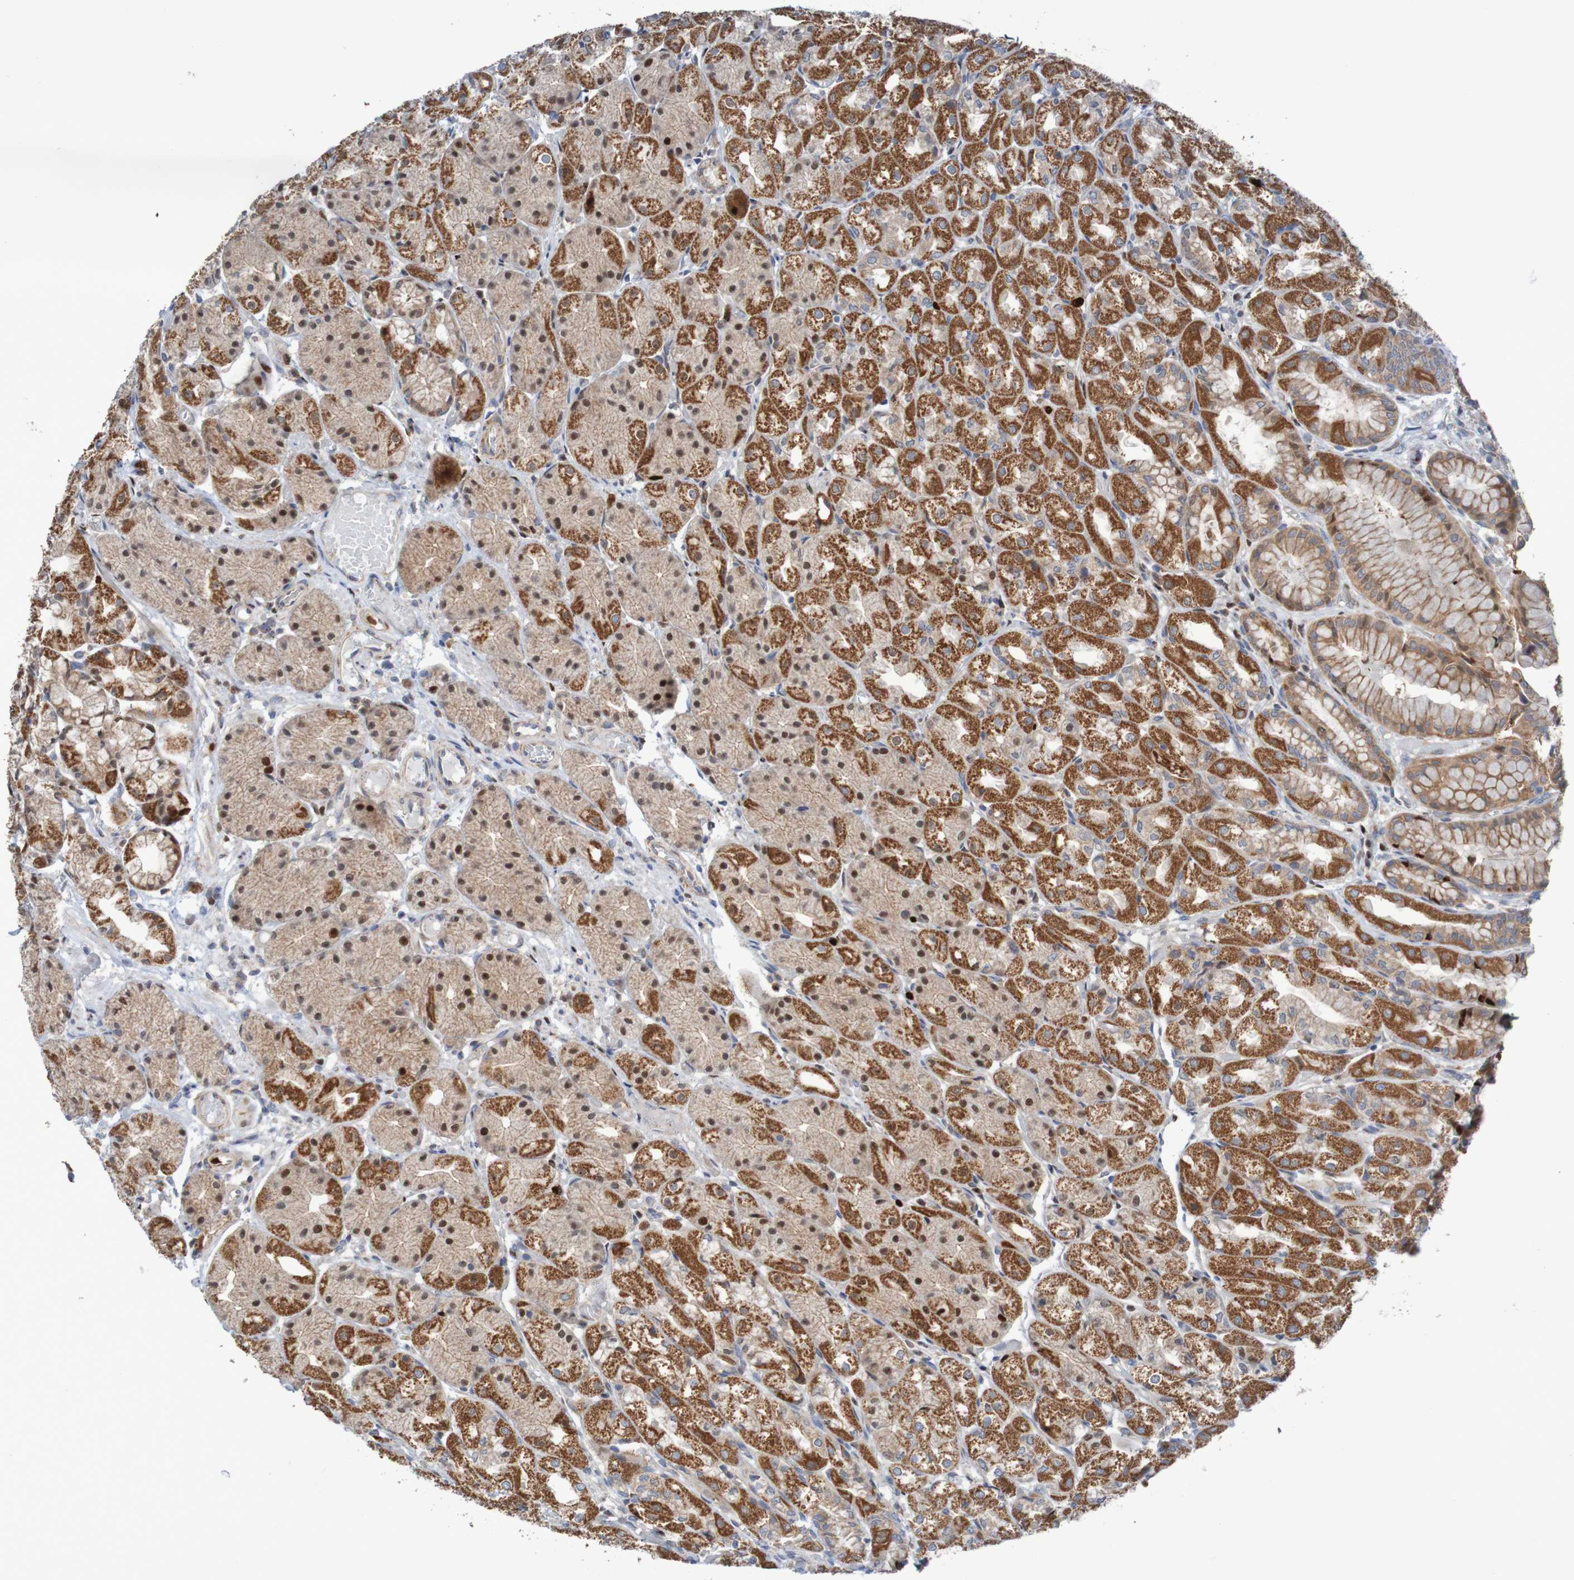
{"staining": {"intensity": "moderate", "quantity": ">75%", "location": "cytoplasmic/membranous,nuclear"}, "tissue": "stomach", "cell_type": "Glandular cells", "image_type": "normal", "snomed": [{"axis": "morphology", "description": "Normal tissue, NOS"}, {"axis": "topography", "description": "Stomach, upper"}], "caption": "A brown stain labels moderate cytoplasmic/membranous,nuclear positivity of a protein in glandular cells of unremarkable stomach.", "gene": "PARP4", "patient": {"sex": "male", "age": 72}}